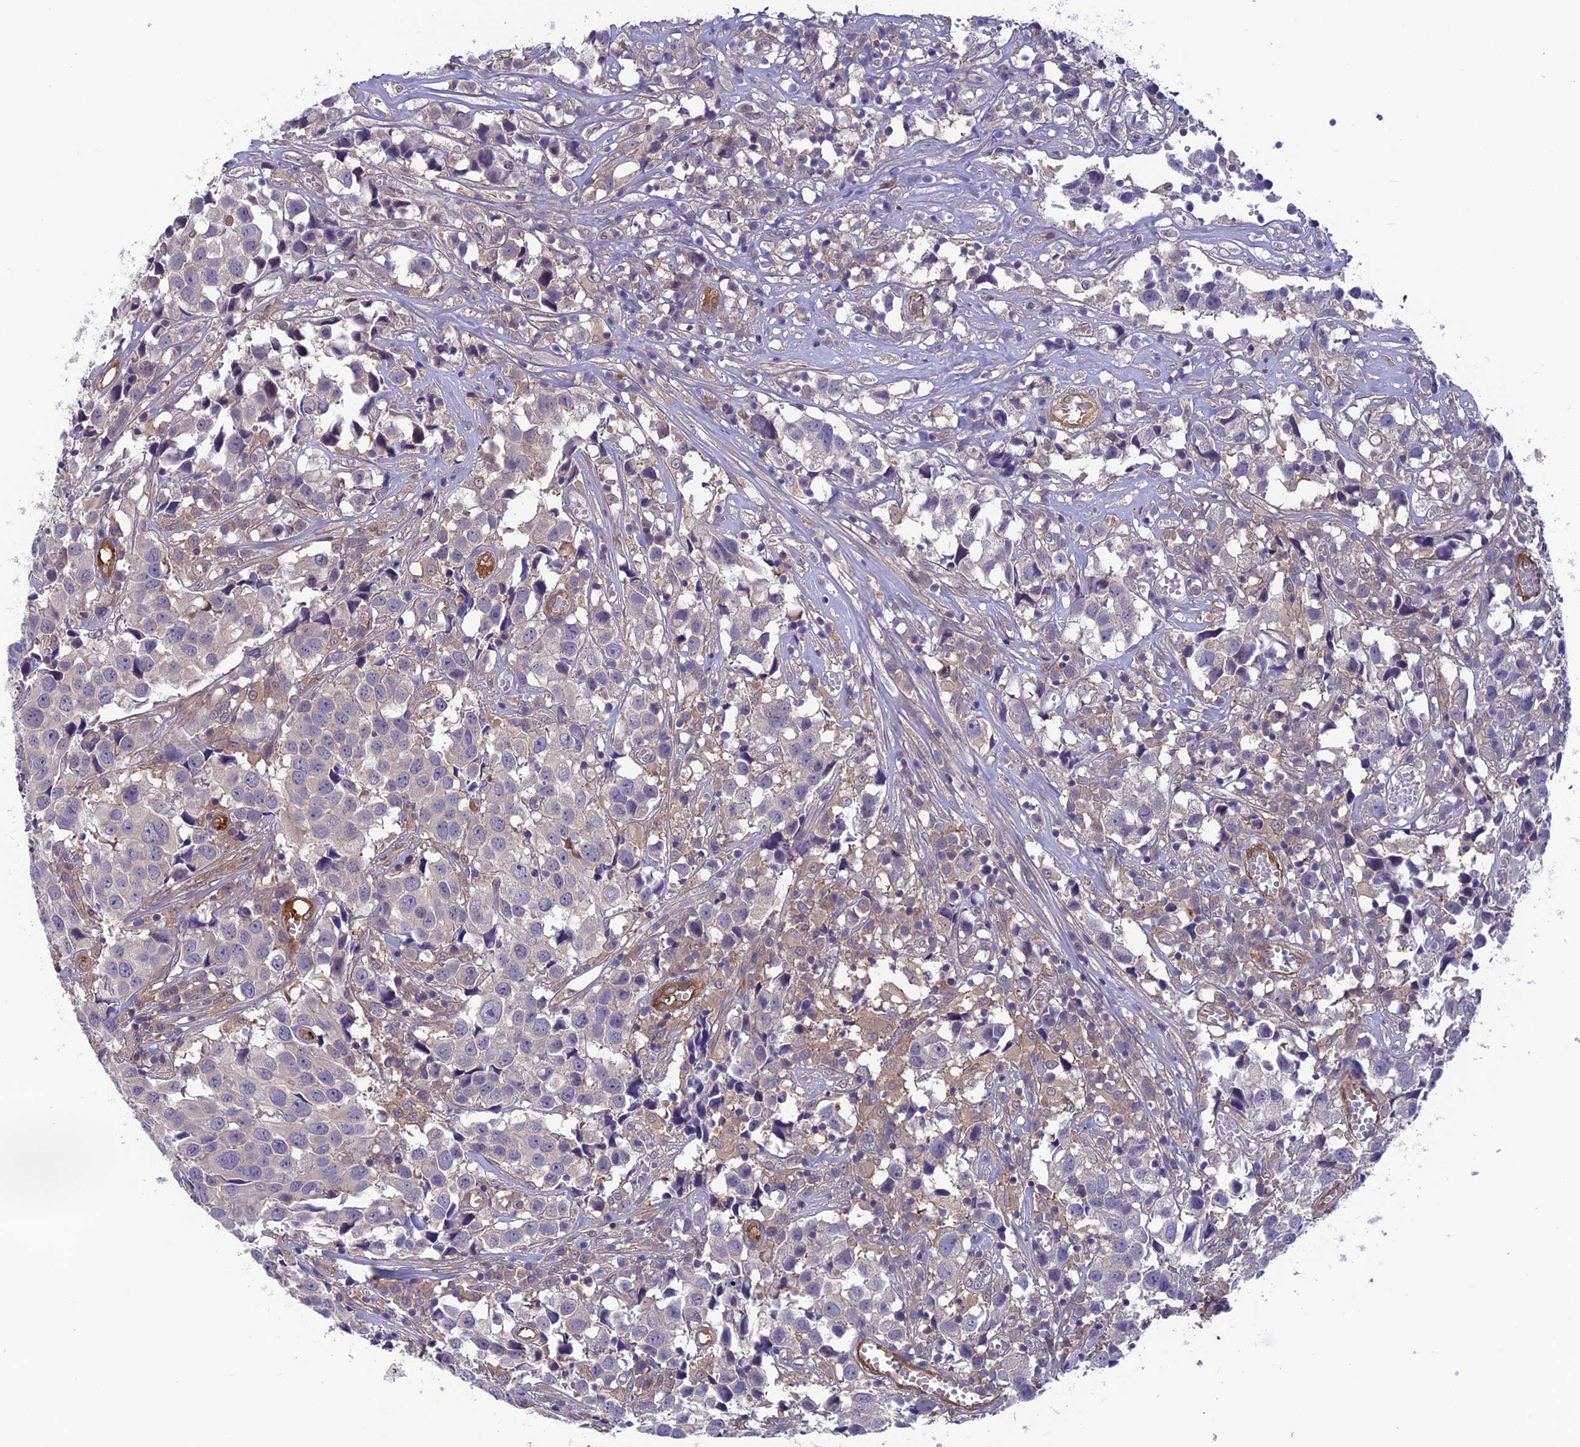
{"staining": {"intensity": "negative", "quantity": "none", "location": "none"}, "tissue": "urothelial cancer", "cell_type": "Tumor cells", "image_type": "cancer", "snomed": [{"axis": "morphology", "description": "Urothelial carcinoma, High grade"}, {"axis": "topography", "description": "Urinary bladder"}], "caption": "Immunohistochemical staining of urothelial carcinoma (high-grade) displays no significant positivity in tumor cells.", "gene": "MAST2", "patient": {"sex": "female", "age": 75}}